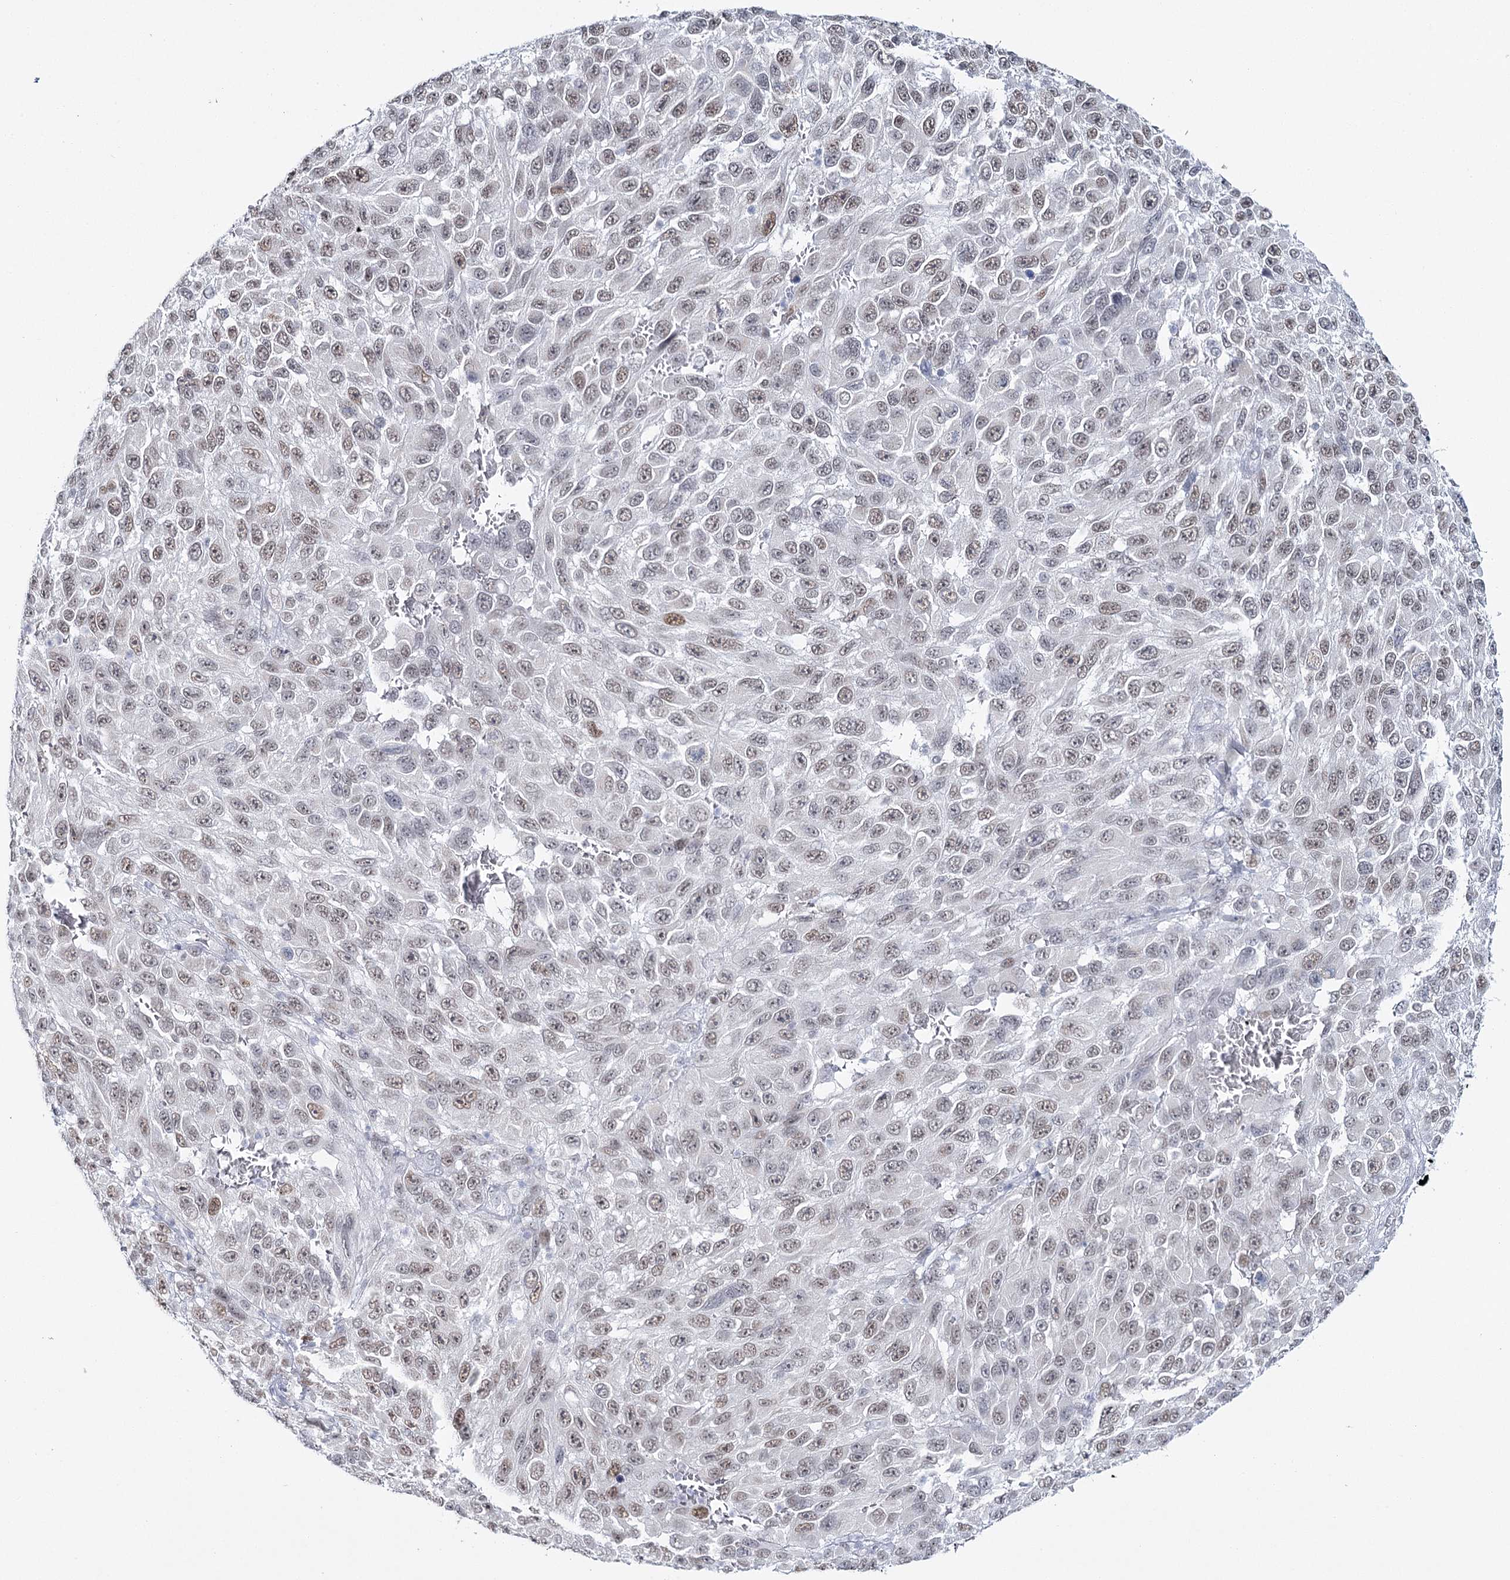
{"staining": {"intensity": "moderate", "quantity": ">75%", "location": "nuclear"}, "tissue": "melanoma", "cell_type": "Tumor cells", "image_type": "cancer", "snomed": [{"axis": "morphology", "description": "Malignant melanoma, NOS"}, {"axis": "topography", "description": "Skin"}], "caption": "IHC image of neoplastic tissue: human melanoma stained using IHC exhibits medium levels of moderate protein expression localized specifically in the nuclear of tumor cells, appearing as a nuclear brown color.", "gene": "ZC3H8", "patient": {"sex": "female", "age": 96}}